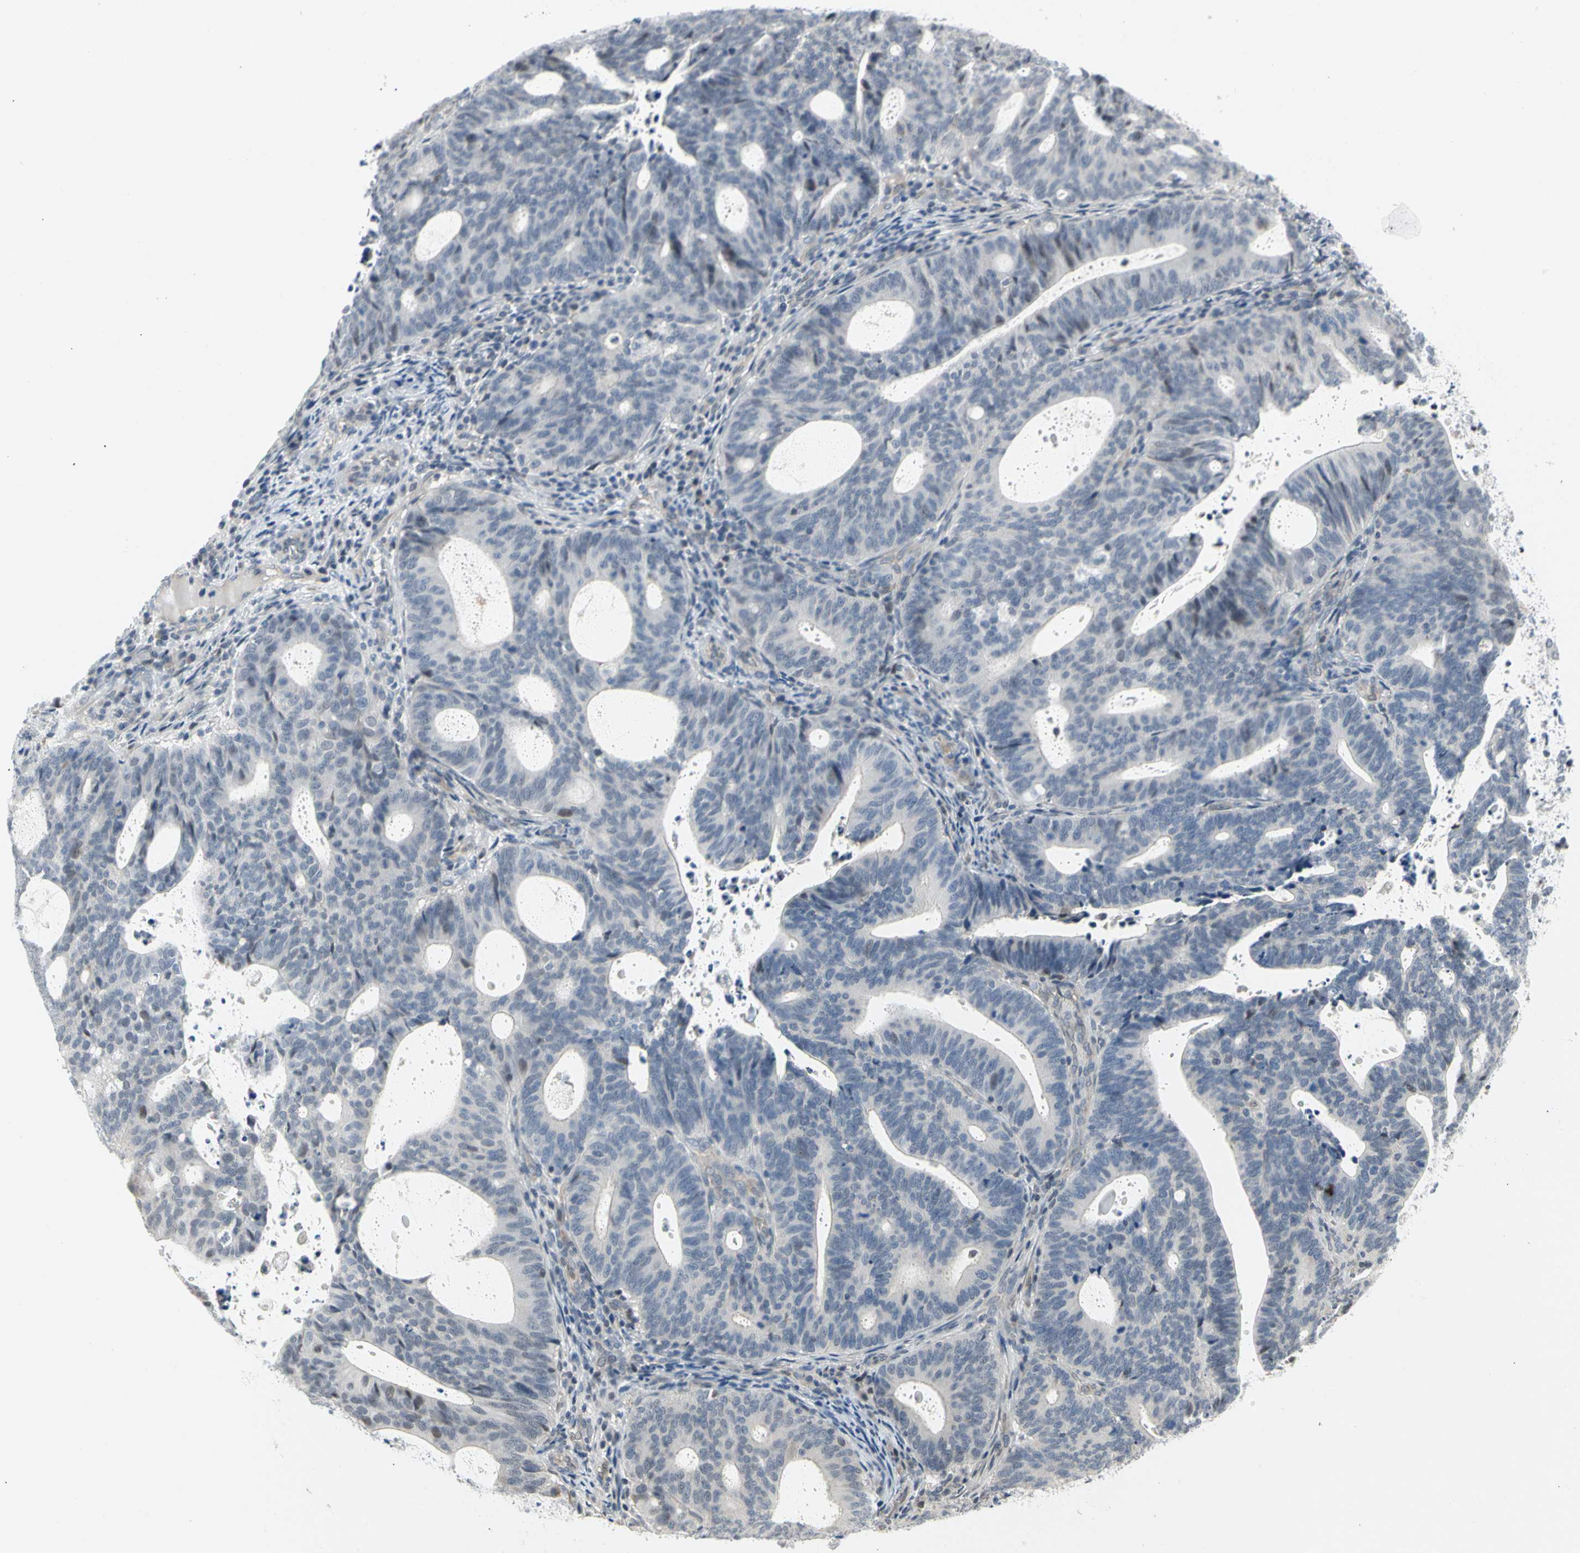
{"staining": {"intensity": "moderate", "quantity": "<25%", "location": "nuclear"}, "tissue": "endometrial cancer", "cell_type": "Tumor cells", "image_type": "cancer", "snomed": [{"axis": "morphology", "description": "Adenocarcinoma, NOS"}, {"axis": "topography", "description": "Uterus"}], "caption": "Adenocarcinoma (endometrial) stained with DAB IHC exhibits low levels of moderate nuclear positivity in approximately <25% of tumor cells.", "gene": "IMPG2", "patient": {"sex": "female", "age": 83}}